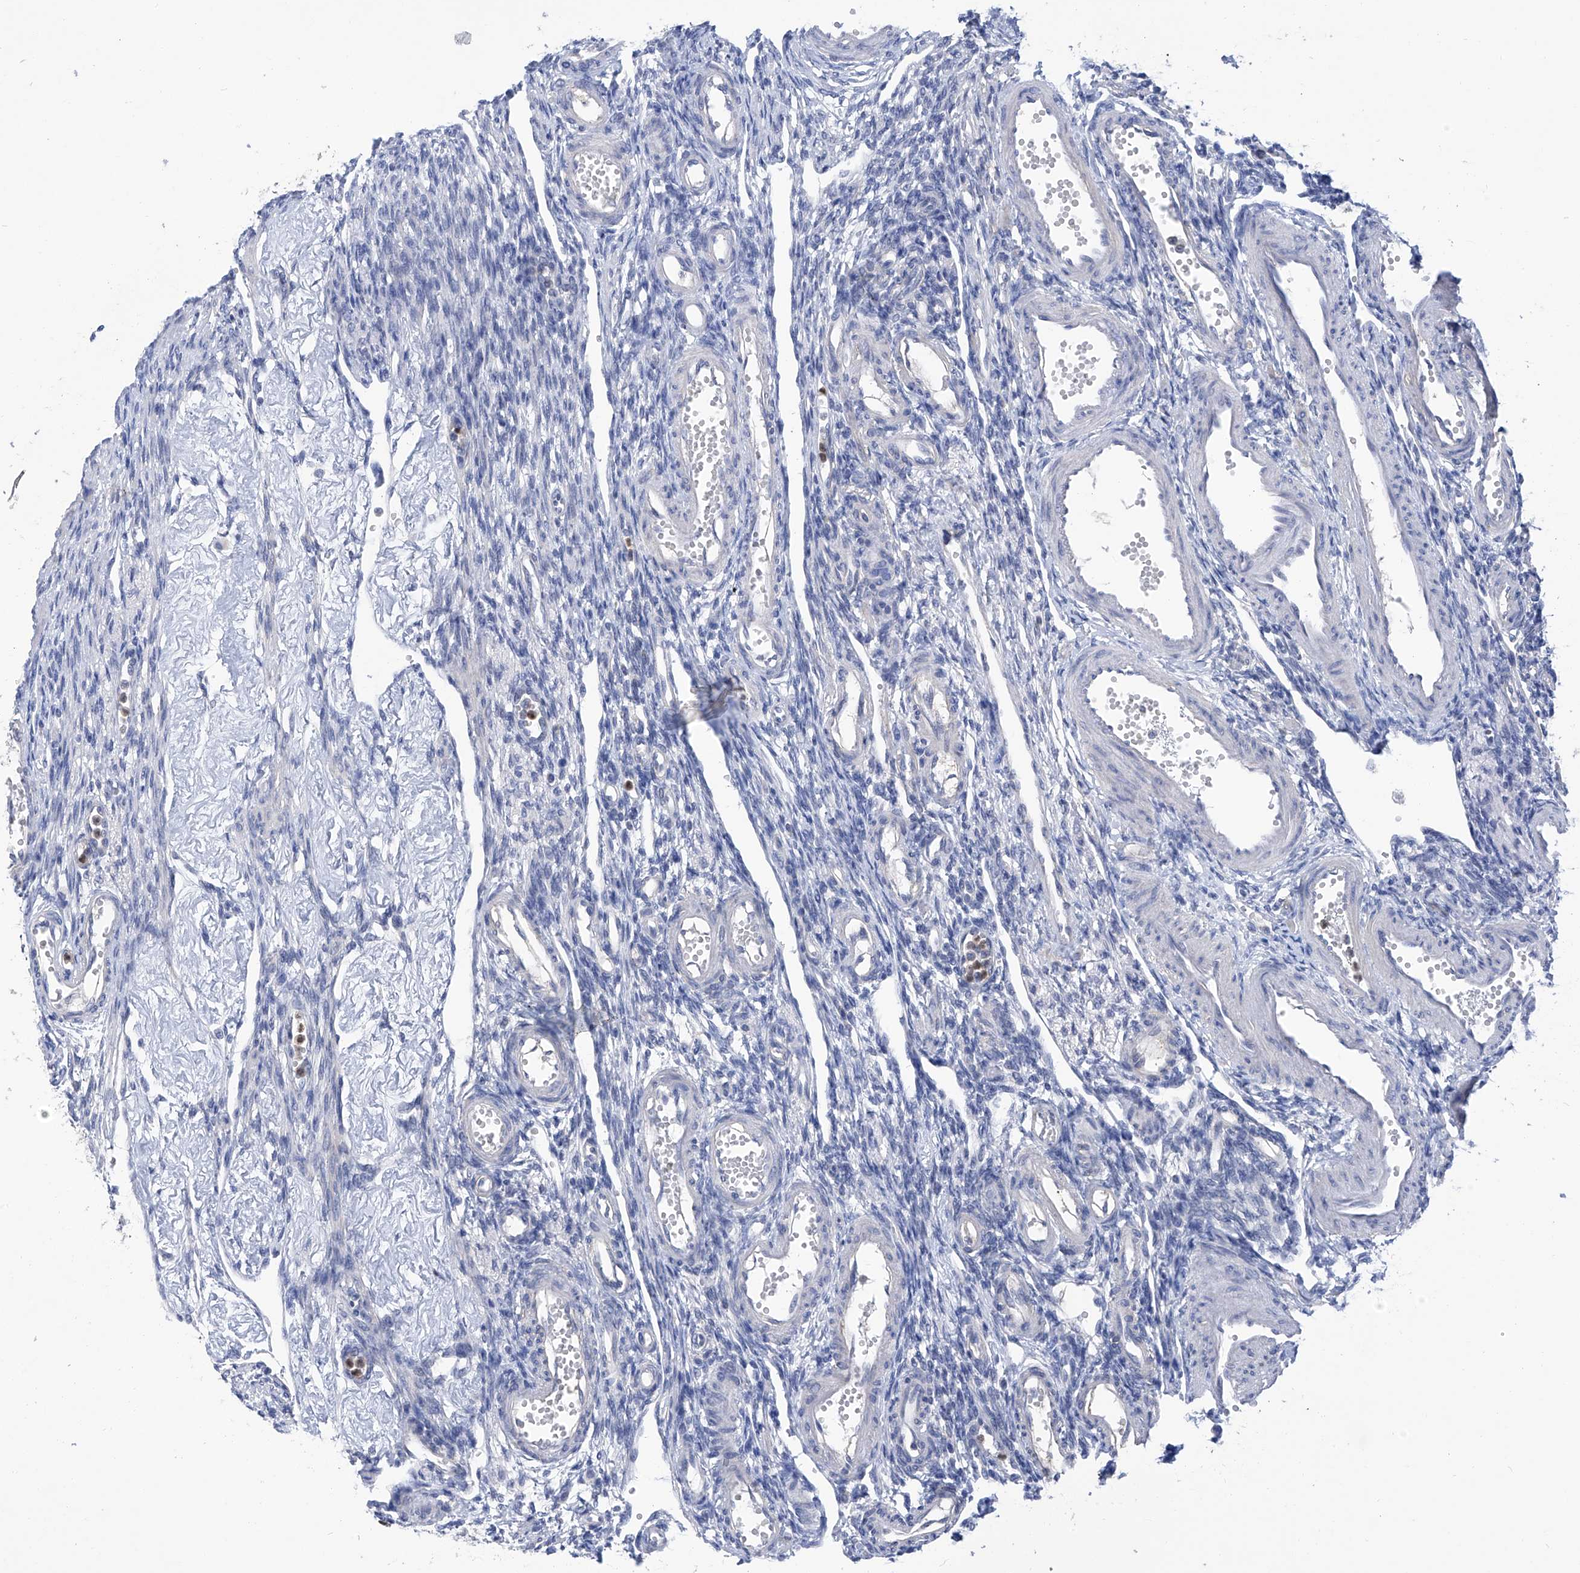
{"staining": {"intensity": "negative", "quantity": "none", "location": "none"}, "tissue": "ovary", "cell_type": "Ovarian stroma cells", "image_type": "normal", "snomed": [{"axis": "morphology", "description": "Normal tissue, NOS"}, {"axis": "morphology", "description": "Cyst, NOS"}, {"axis": "topography", "description": "Ovary"}], "caption": "The micrograph reveals no significant expression in ovarian stroma cells of ovary.", "gene": "PHF20", "patient": {"sex": "female", "age": 33}}